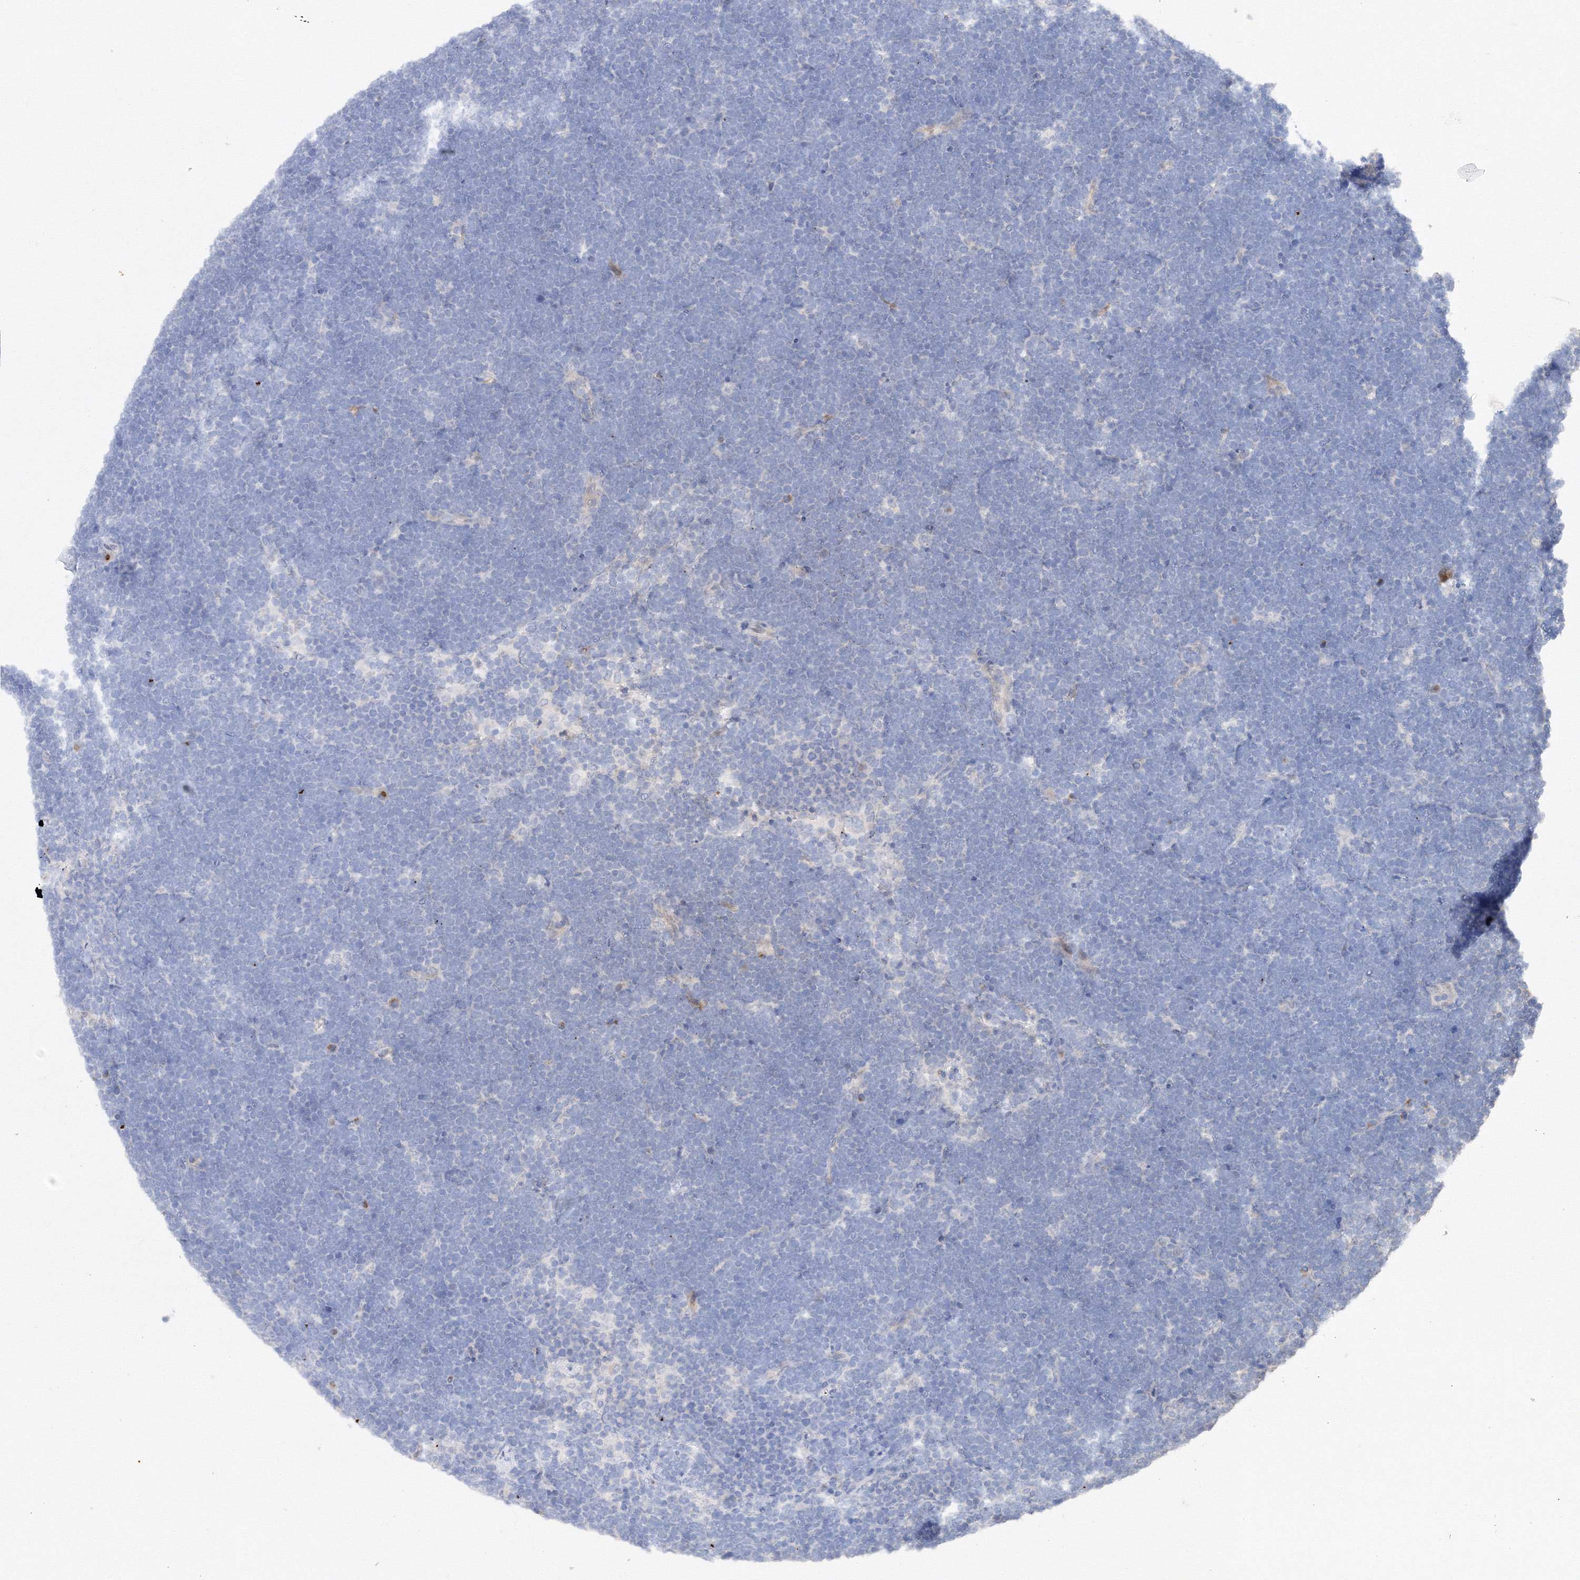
{"staining": {"intensity": "negative", "quantity": "none", "location": "none"}, "tissue": "lymphoma", "cell_type": "Tumor cells", "image_type": "cancer", "snomed": [{"axis": "morphology", "description": "Malignant lymphoma, non-Hodgkin's type, High grade"}, {"axis": "topography", "description": "Lymph node"}], "caption": "Immunohistochemistry (IHC) micrograph of neoplastic tissue: malignant lymphoma, non-Hodgkin's type (high-grade) stained with DAB (3,3'-diaminobenzidine) shows no significant protein expression in tumor cells. (DAB (3,3'-diaminobenzidine) immunohistochemistry (IHC) with hematoxylin counter stain).", "gene": "TAMM41", "patient": {"sex": "male", "age": 13}}